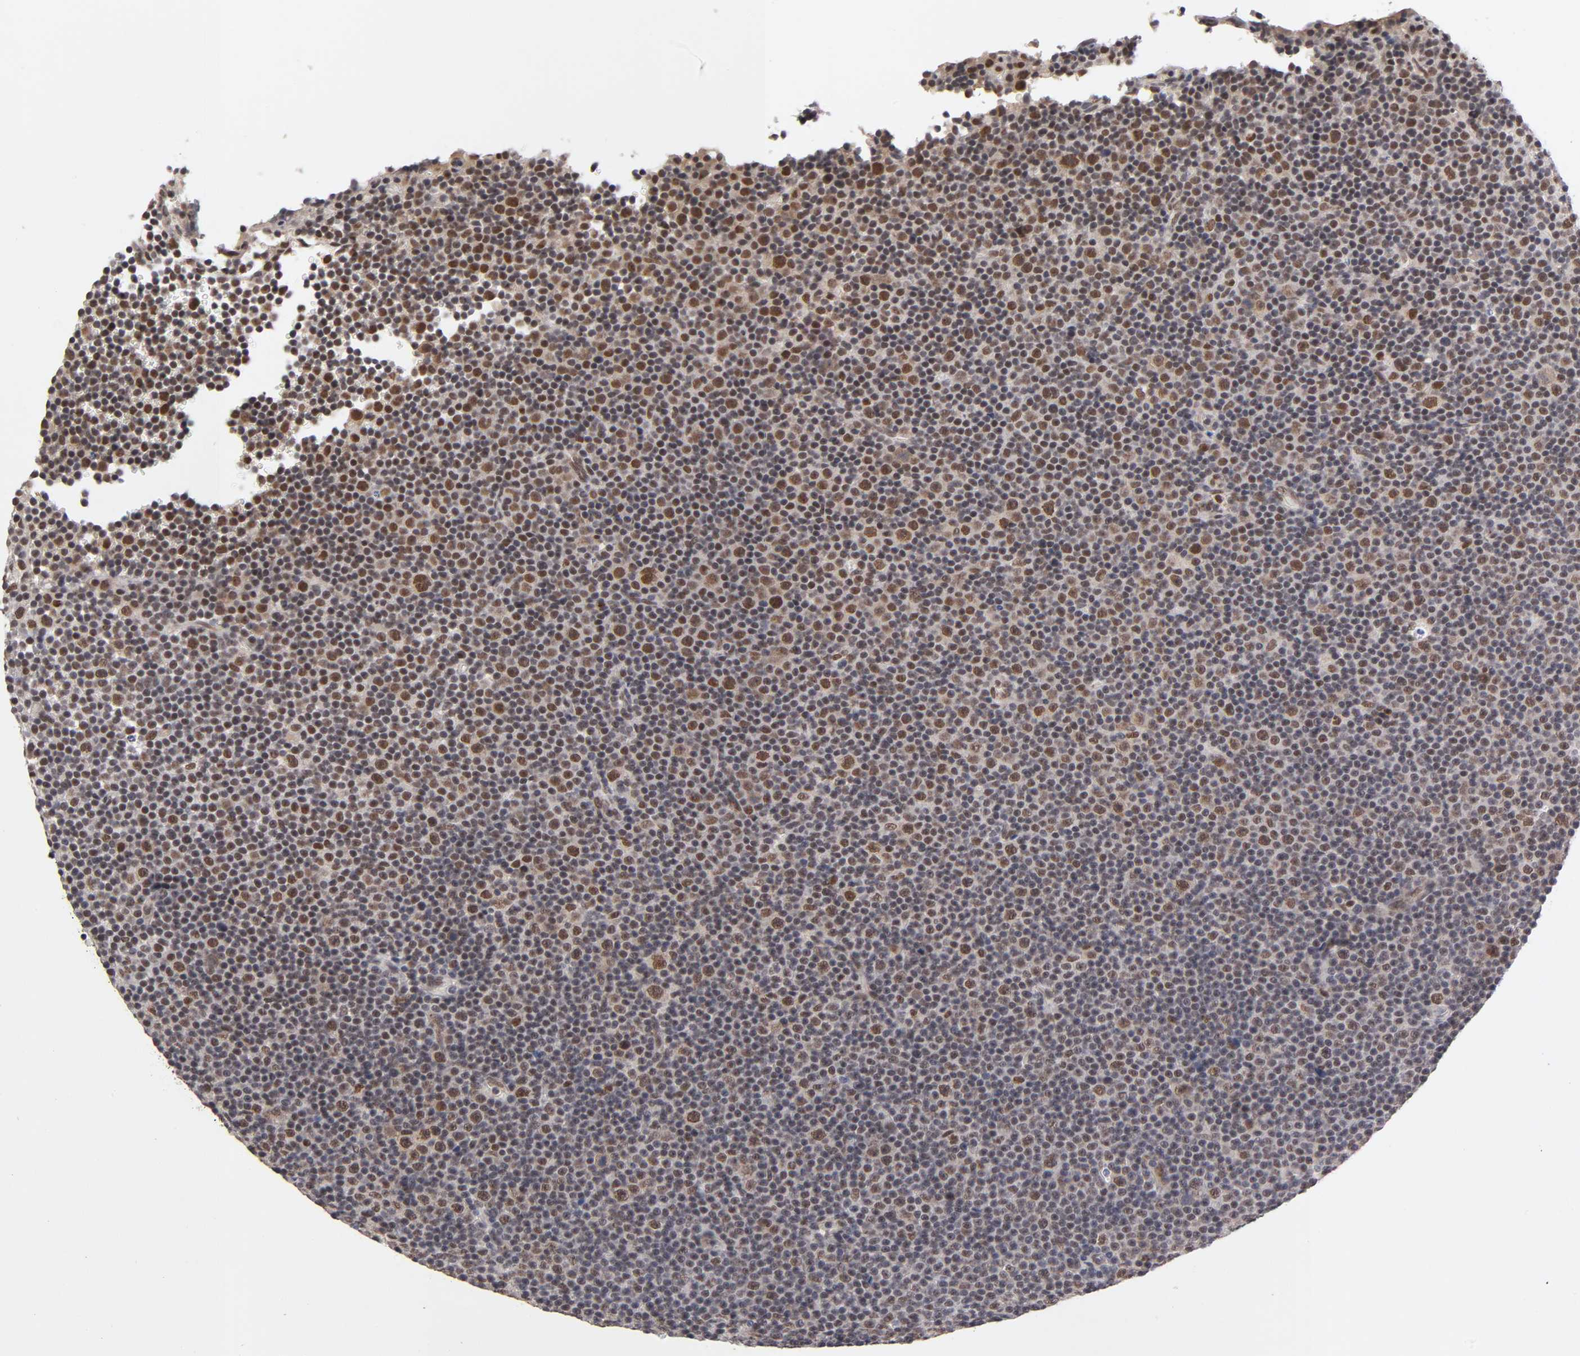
{"staining": {"intensity": "strong", "quantity": "25%-75%", "location": "cytoplasmic/membranous,nuclear"}, "tissue": "lymphoma", "cell_type": "Tumor cells", "image_type": "cancer", "snomed": [{"axis": "morphology", "description": "Malignant lymphoma, non-Hodgkin's type, Low grade"}, {"axis": "topography", "description": "Lymph node"}], "caption": "Brown immunohistochemical staining in lymphoma exhibits strong cytoplasmic/membranous and nuclear expression in approximately 25%-75% of tumor cells.", "gene": "EP300", "patient": {"sex": "female", "age": 67}}